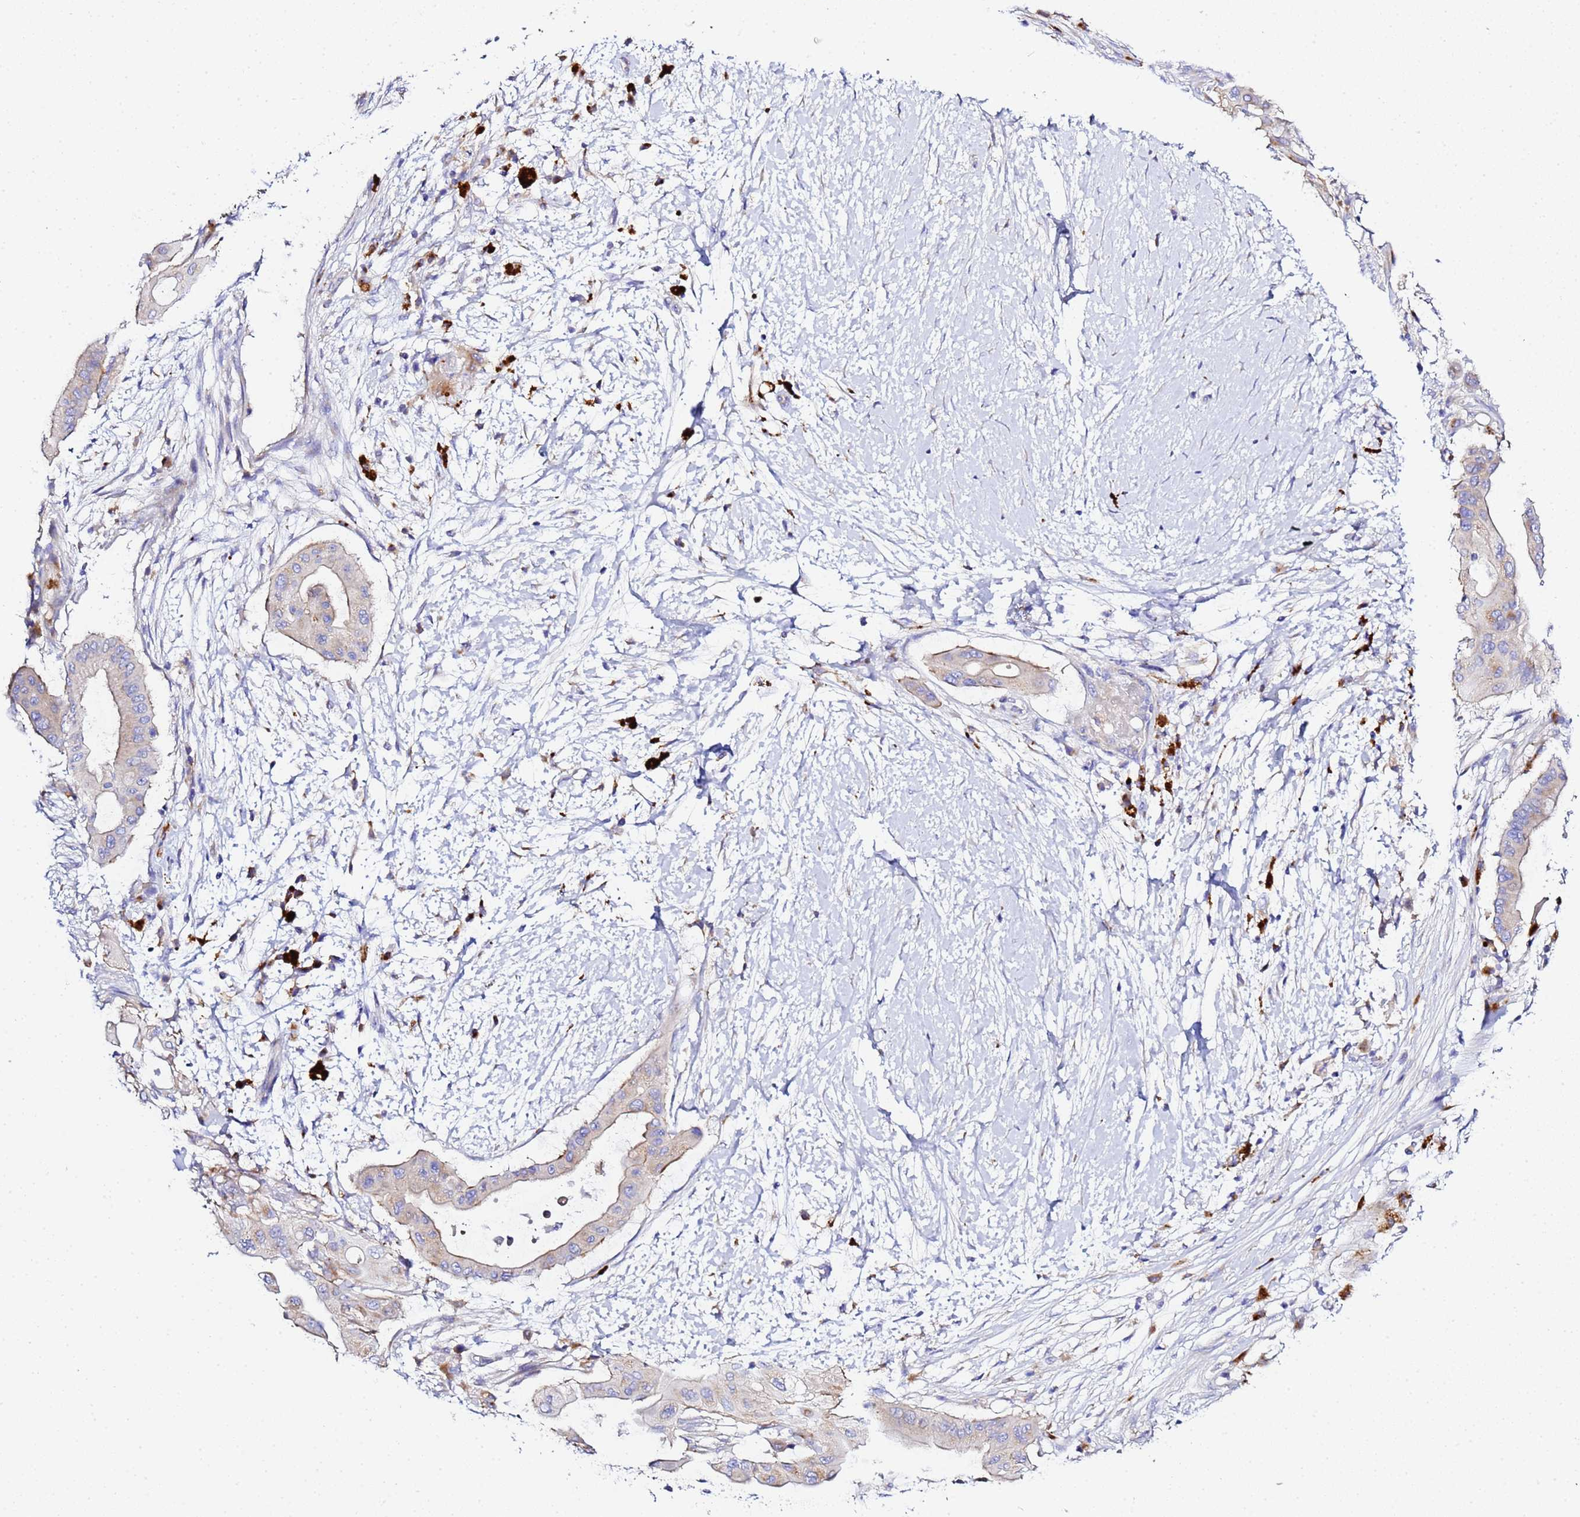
{"staining": {"intensity": "weak", "quantity": "<25%", "location": "cytoplasmic/membranous"}, "tissue": "pancreatic cancer", "cell_type": "Tumor cells", "image_type": "cancer", "snomed": [{"axis": "morphology", "description": "Adenocarcinoma, NOS"}, {"axis": "topography", "description": "Pancreas"}], "caption": "Pancreatic cancer was stained to show a protein in brown. There is no significant positivity in tumor cells. (DAB (3,3'-diaminobenzidine) immunohistochemistry, high magnification).", "gene": "VTI1B", "patient": {"sex": "male", "age": 68}}